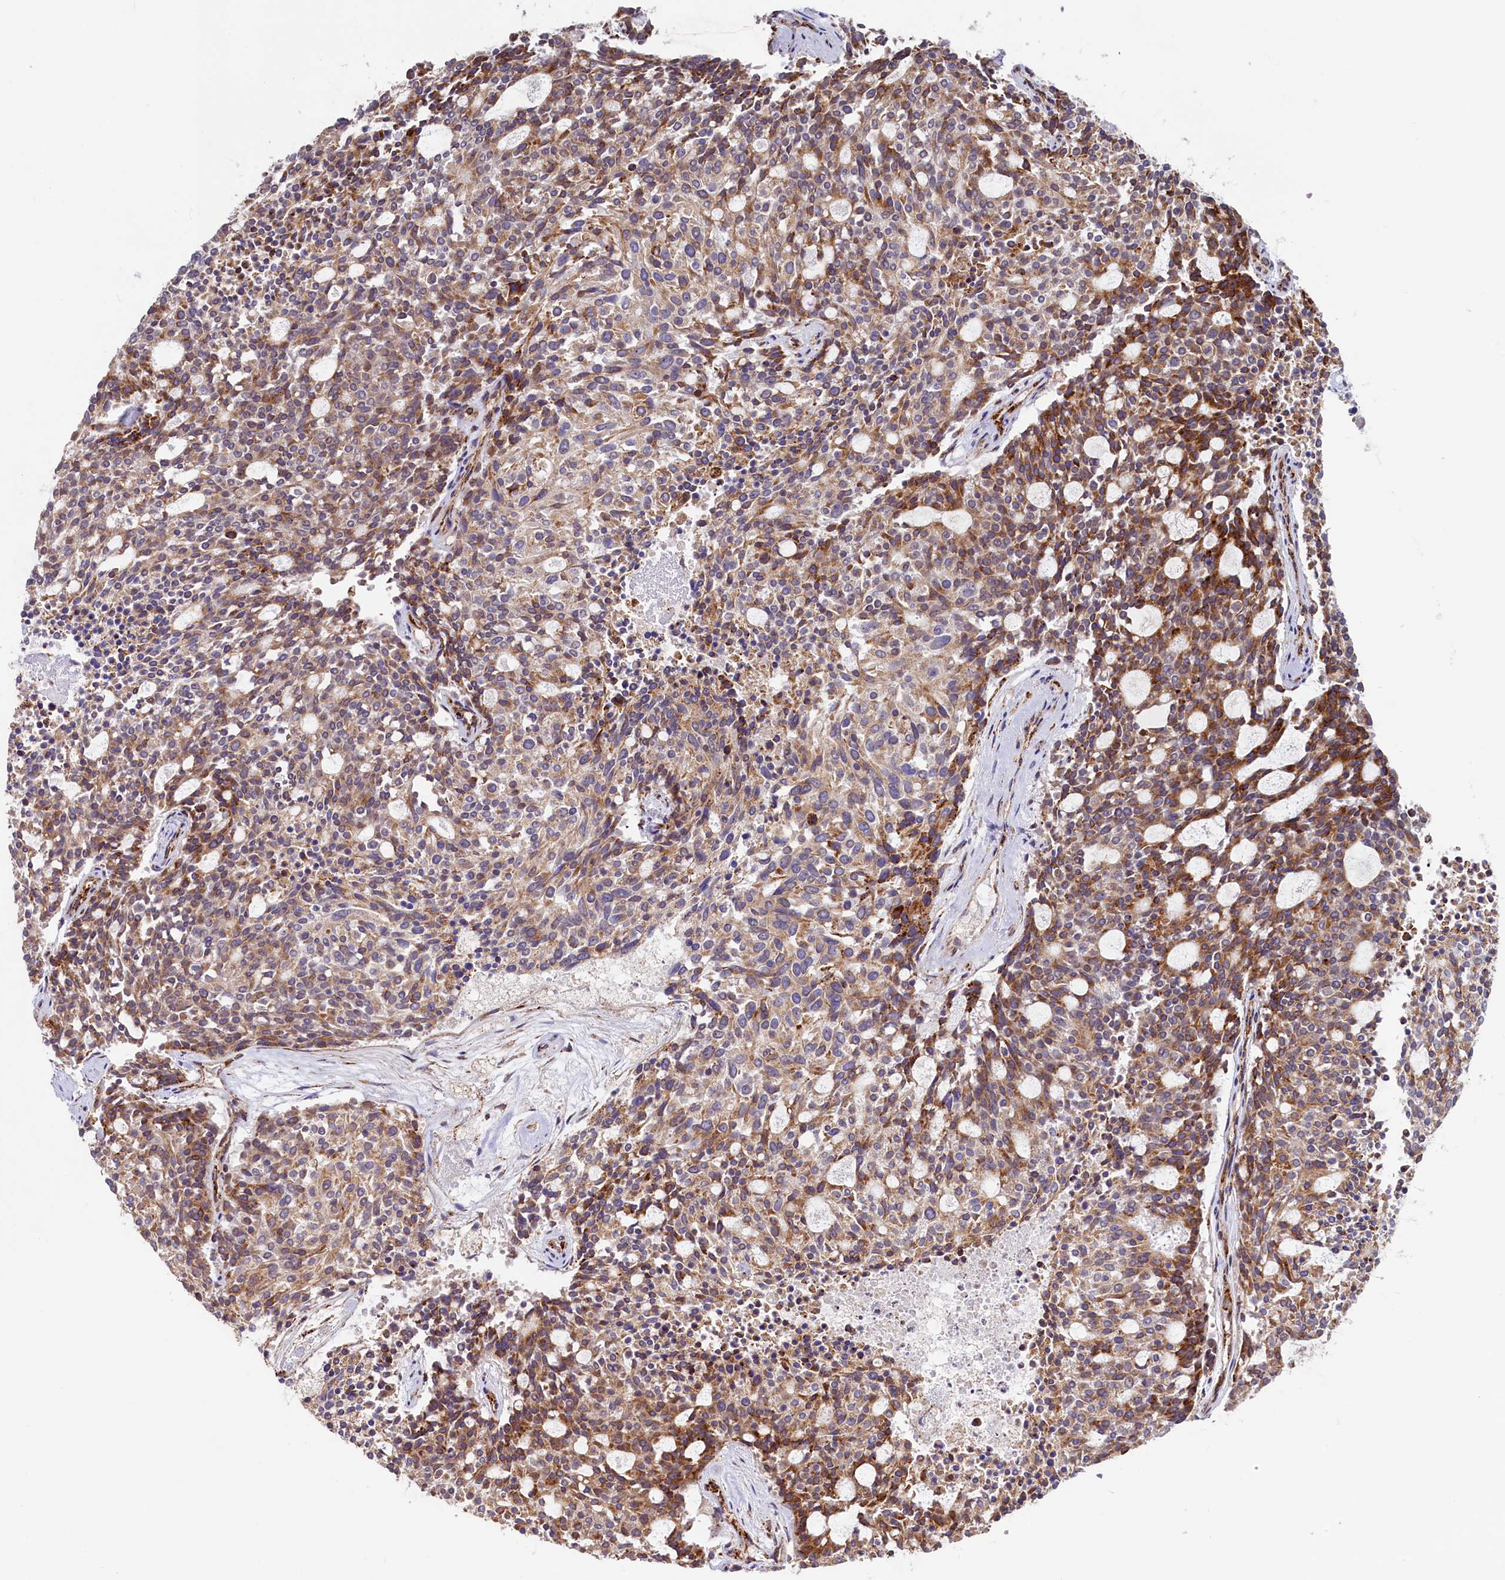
{"staining": {"intensity": "moderate", "quantity": ">75%", "location": "cytoplasmic/membranous"}, "tissue": "carcinoid", "cell_type": "Tumor cells", "image_type": "cancer", "snomed": [{"axis": "morphology", "description": "Carcinoid, malignant, NOS"}, {"axis": "topography", "description": "Pancreas"}], "caption": "Immunohistochemistry (IHC) (DAB) staining of human carcinoid reveals moderate cytoplasmic/membranous protein positivity in approximately >75% of tumor cells.", "gene": "C5orf15", "patient": {"sex": "female", "age": 54}}